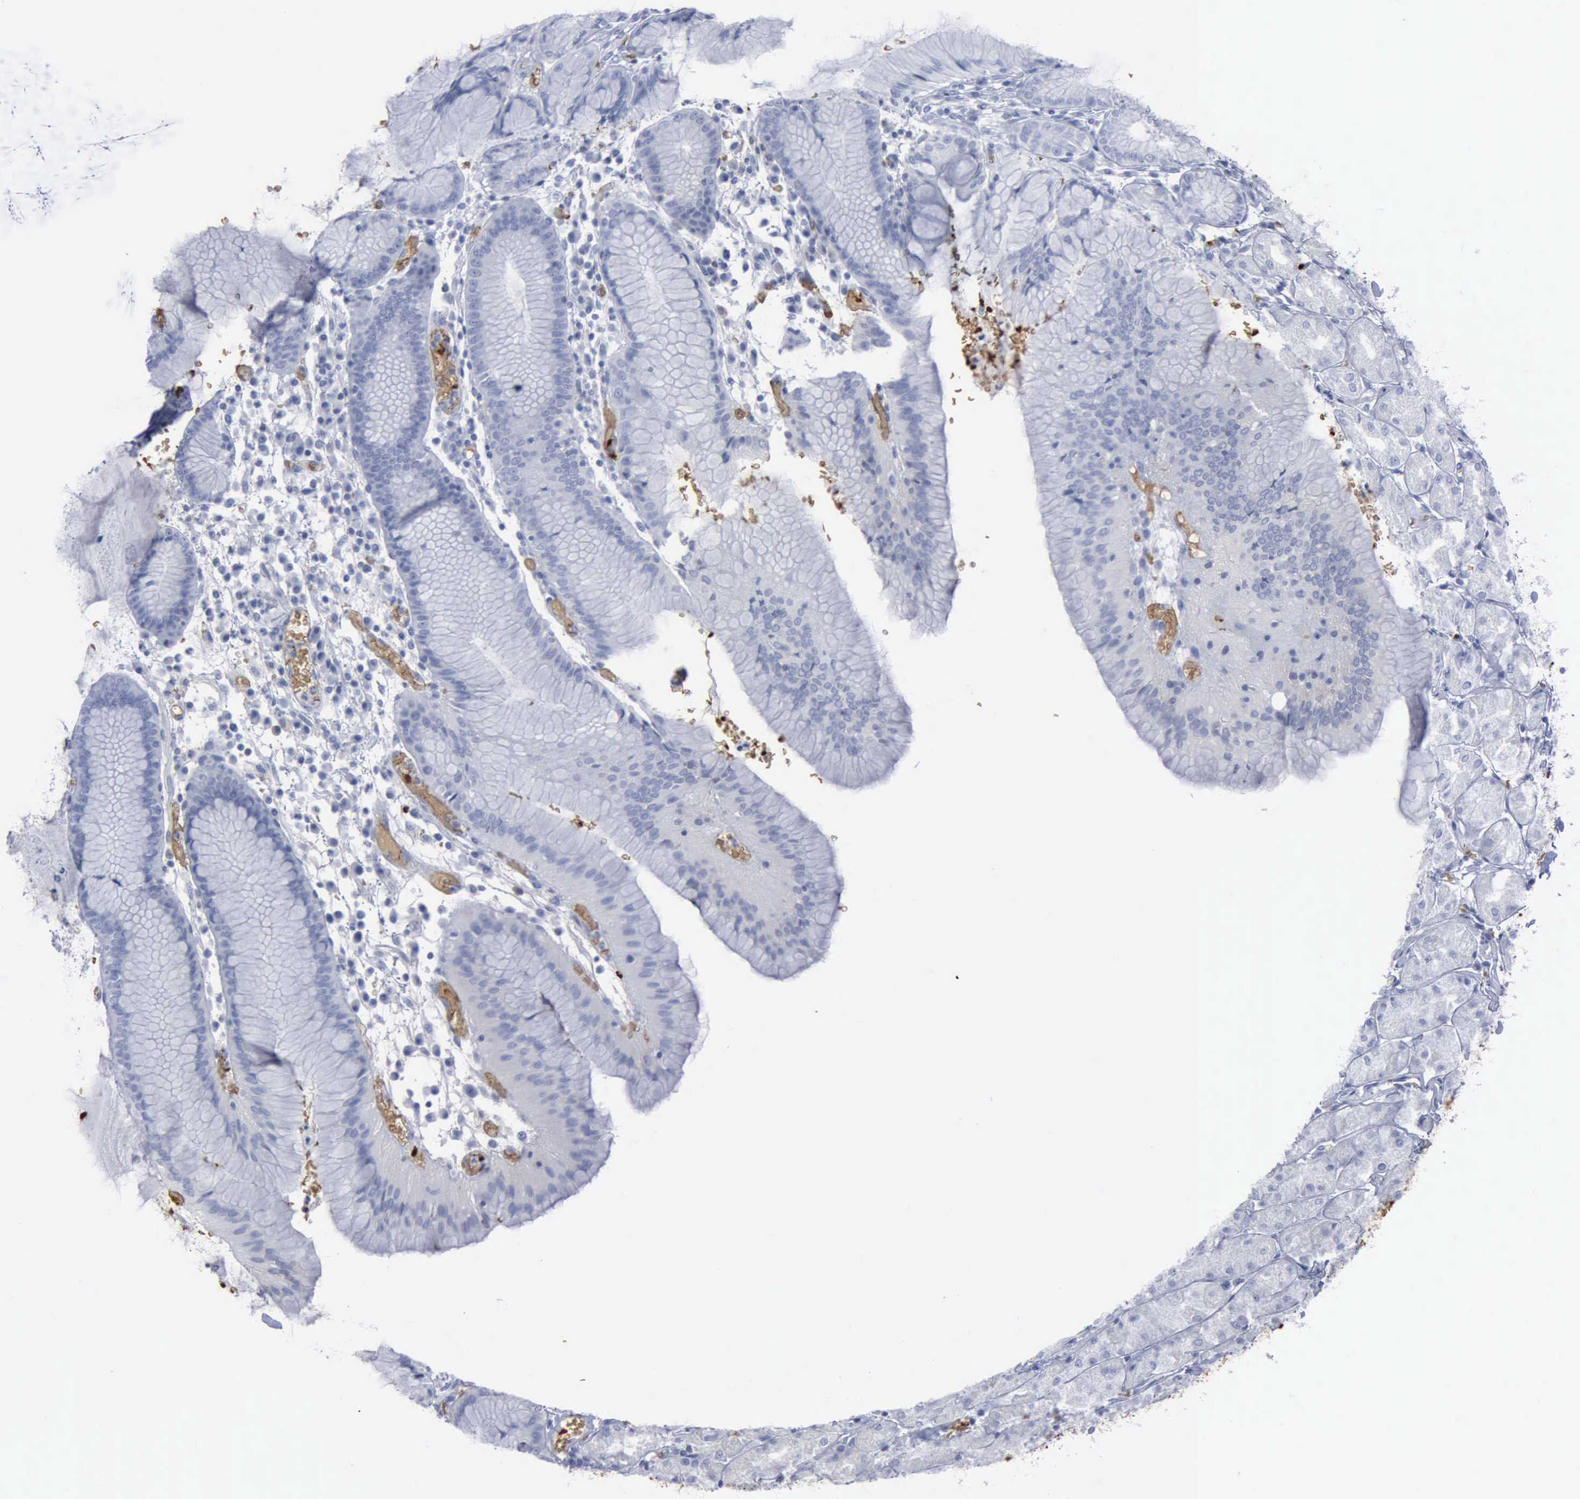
{"staining": {"intensity": "strong", "quantity": "<25%", "location": "cytoplasmic/membranous"}, "tissue": "stomach", "cell_type": "Glandular cells", "image_type": "normal", "snomed": [{"axis": "morphology", "description": "Normal tissue, NOS"}, {"axis": "topography", "description": "Stomach, lower"}], "caption": "Unremarkable stomach shows strong cytoplasmic/membranous staining in about <25% of glandular cells.", "gene": "TGFB1", "patient": {"sex": "female", "age": 73}}